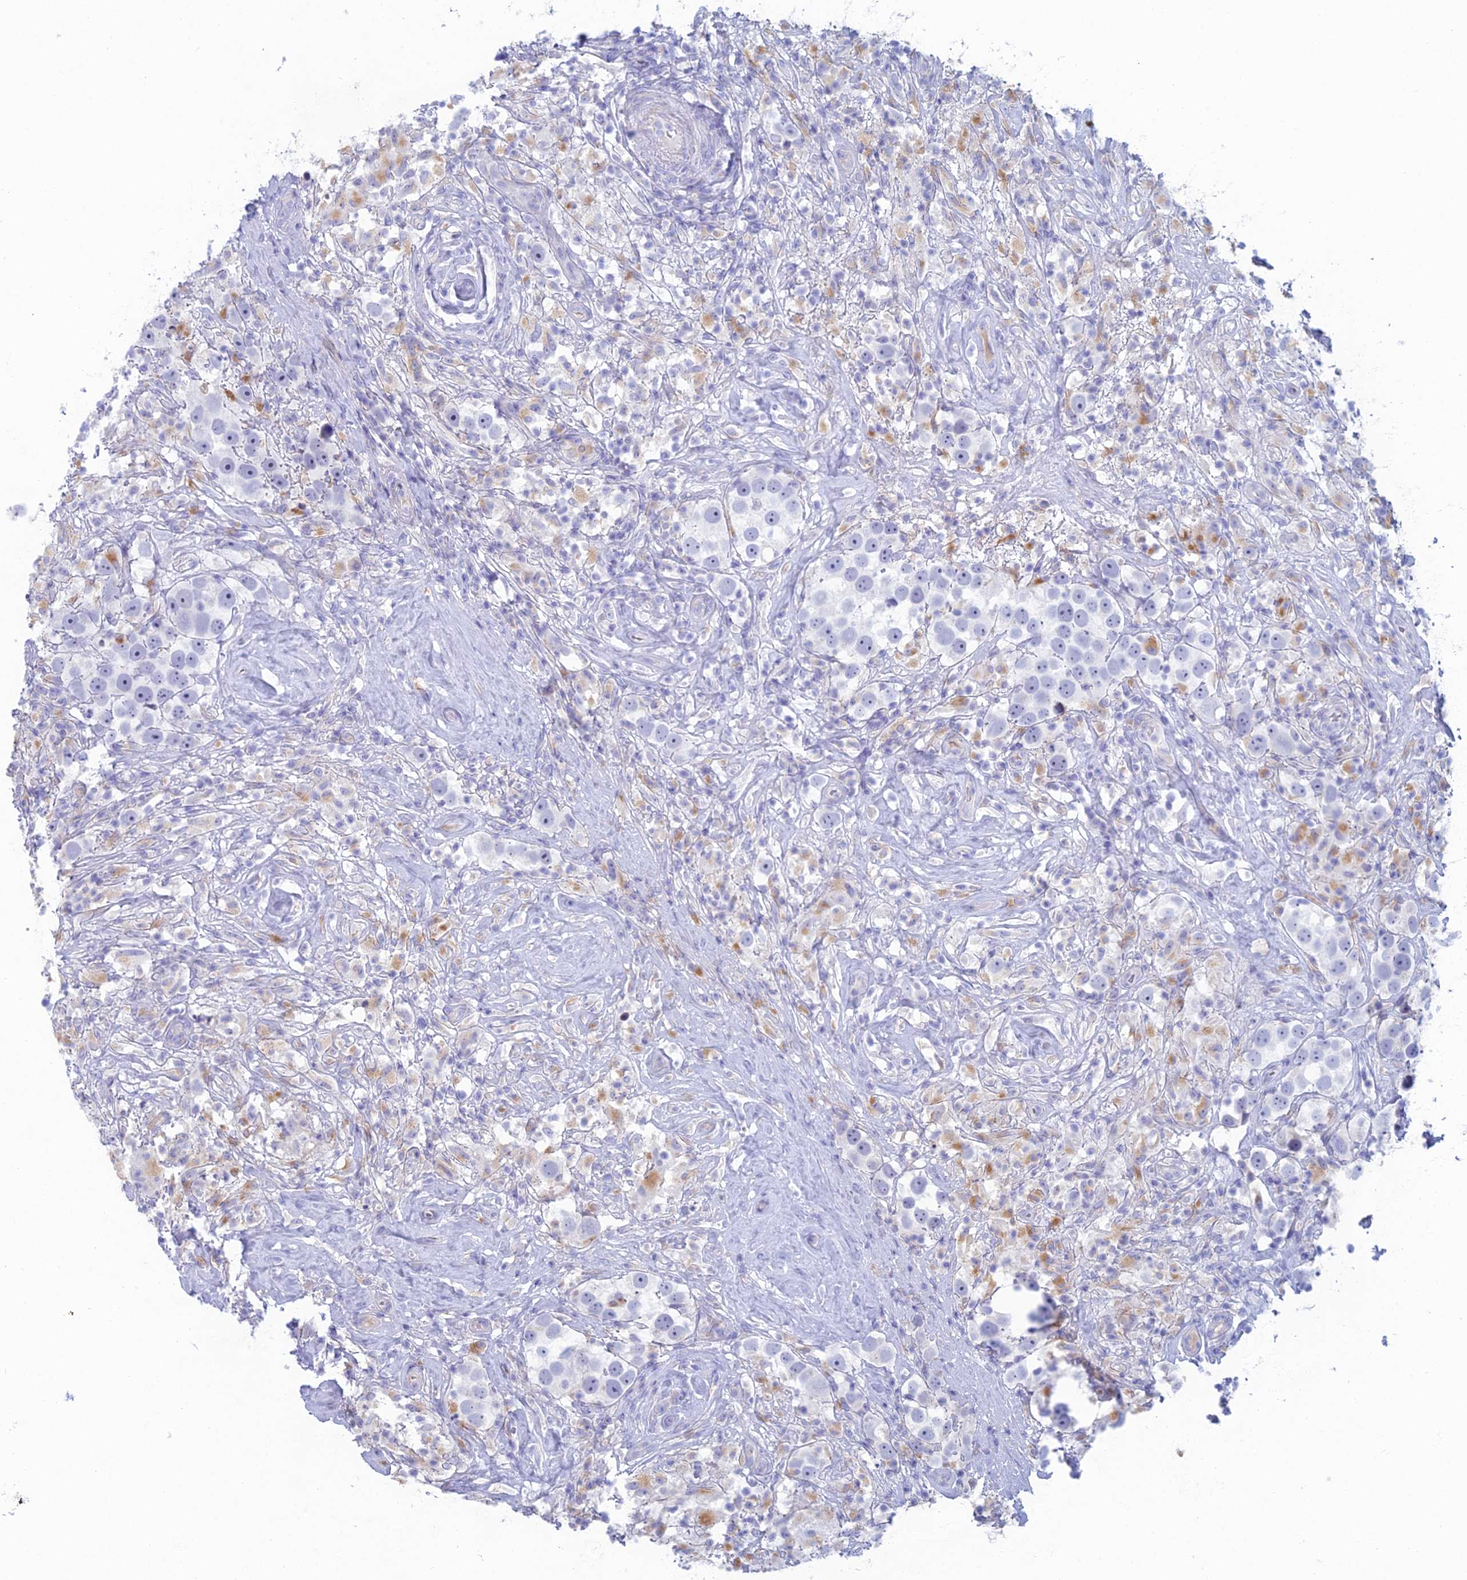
{"staining": {"intensity": "negative", "quantity": "none", "location": "none"}, "tissue": "testis cancer", "cell_type": "Tumor cells", "image_type": "cancer", "snomed": [{"axis": "morphology", "description": "Seminoma, NOS"}, {"axis": "topography", "description": "Testis"}], "caption": "The IHC histopathology image has no significant staining in tumor cells of seminoma (testis) tissue.", "gene": "FERD3L", "patient": {"sex": "male", "age": 49}}